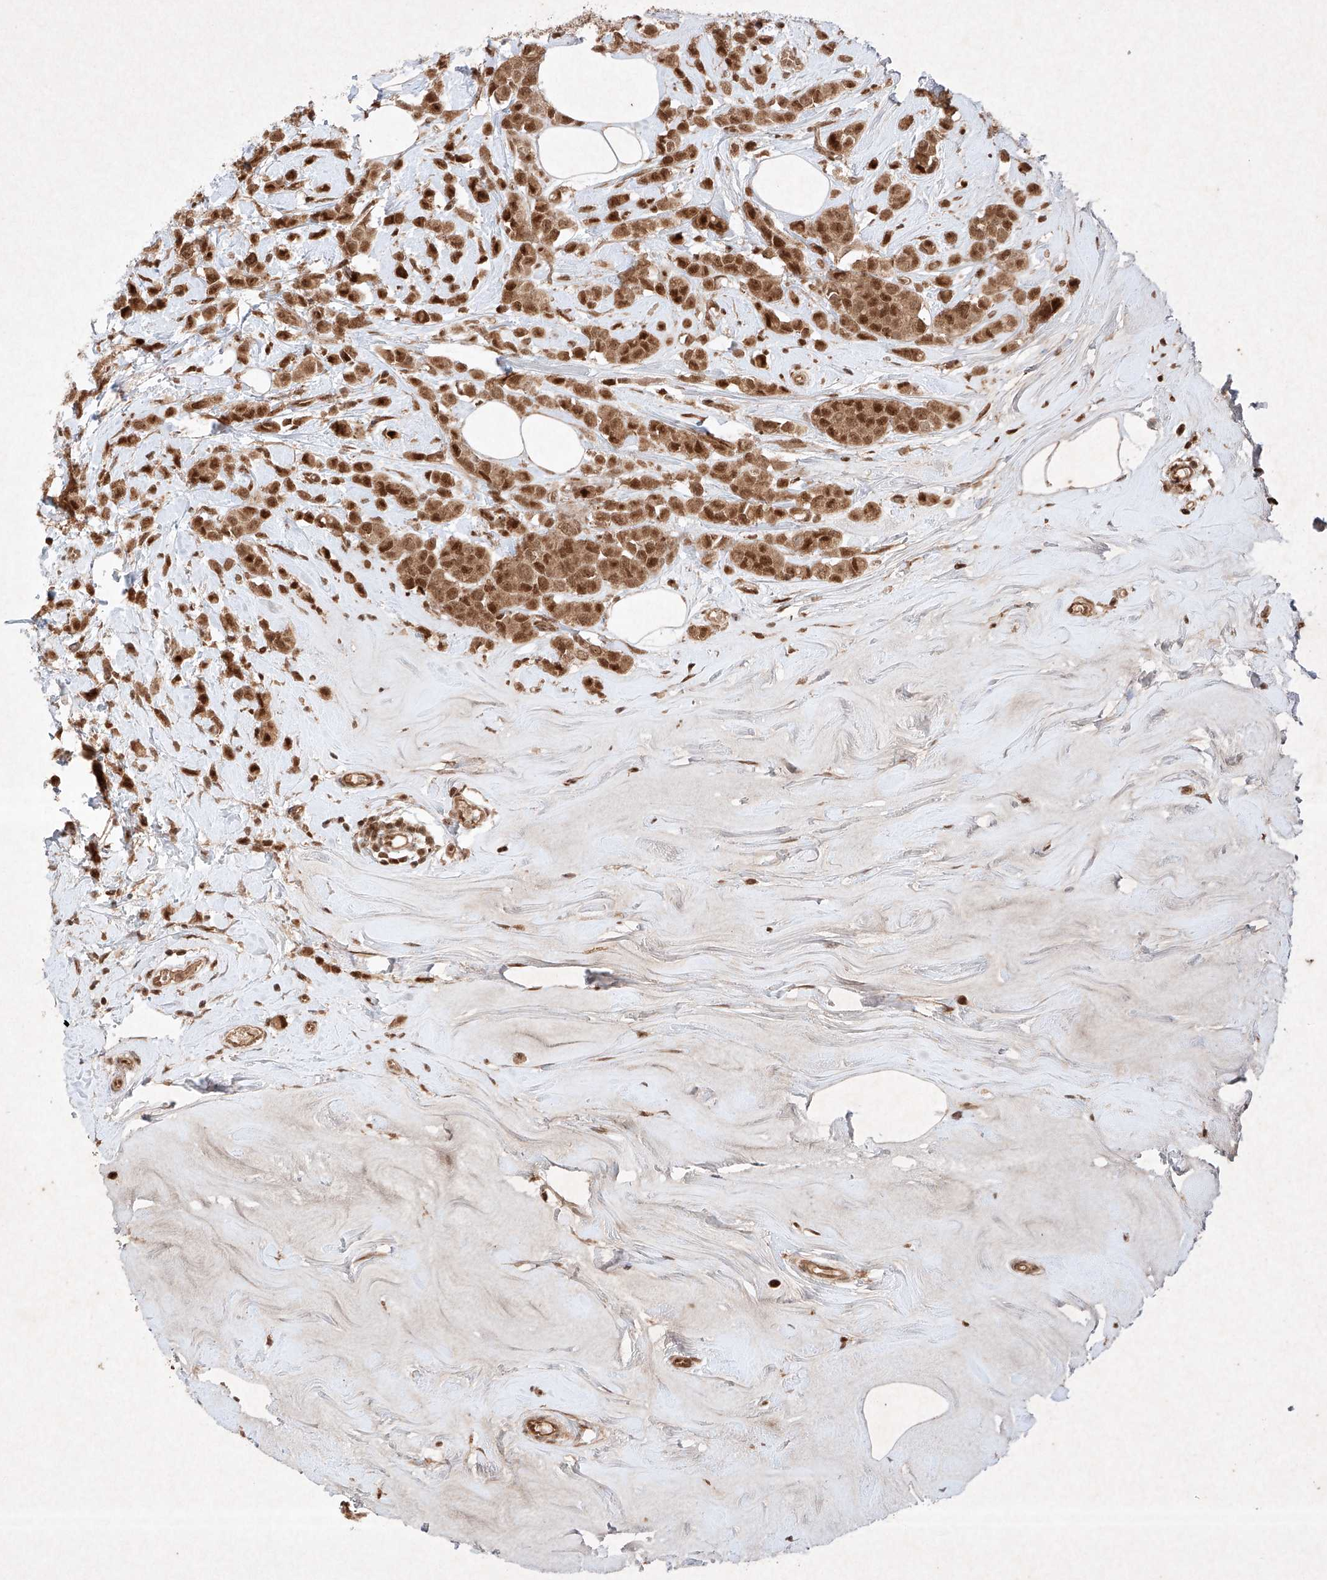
{"staining": {"intensity": "strong", "quantity": ">75%", "location": "cytoplasmic/membranous"}, "tissue": "breast cancer", "cell_type": "Tumor cells", "image_type": "cancer", "snomed": [{"axis": "morphology", "description": "Lobular carcinoma"}, {"axis": "topography", "description": "Breast"}], "caption": "Strong cytoplasmic/membranous positivity is appreciated in about >75% of tumor cells in breast cancer (lobular carcinoma). Immunohistochemistry stains the protein in brown and the nuclei are stained blue.", "gene": "RNF31", "patient": {"sex": "female", "age": 47}}